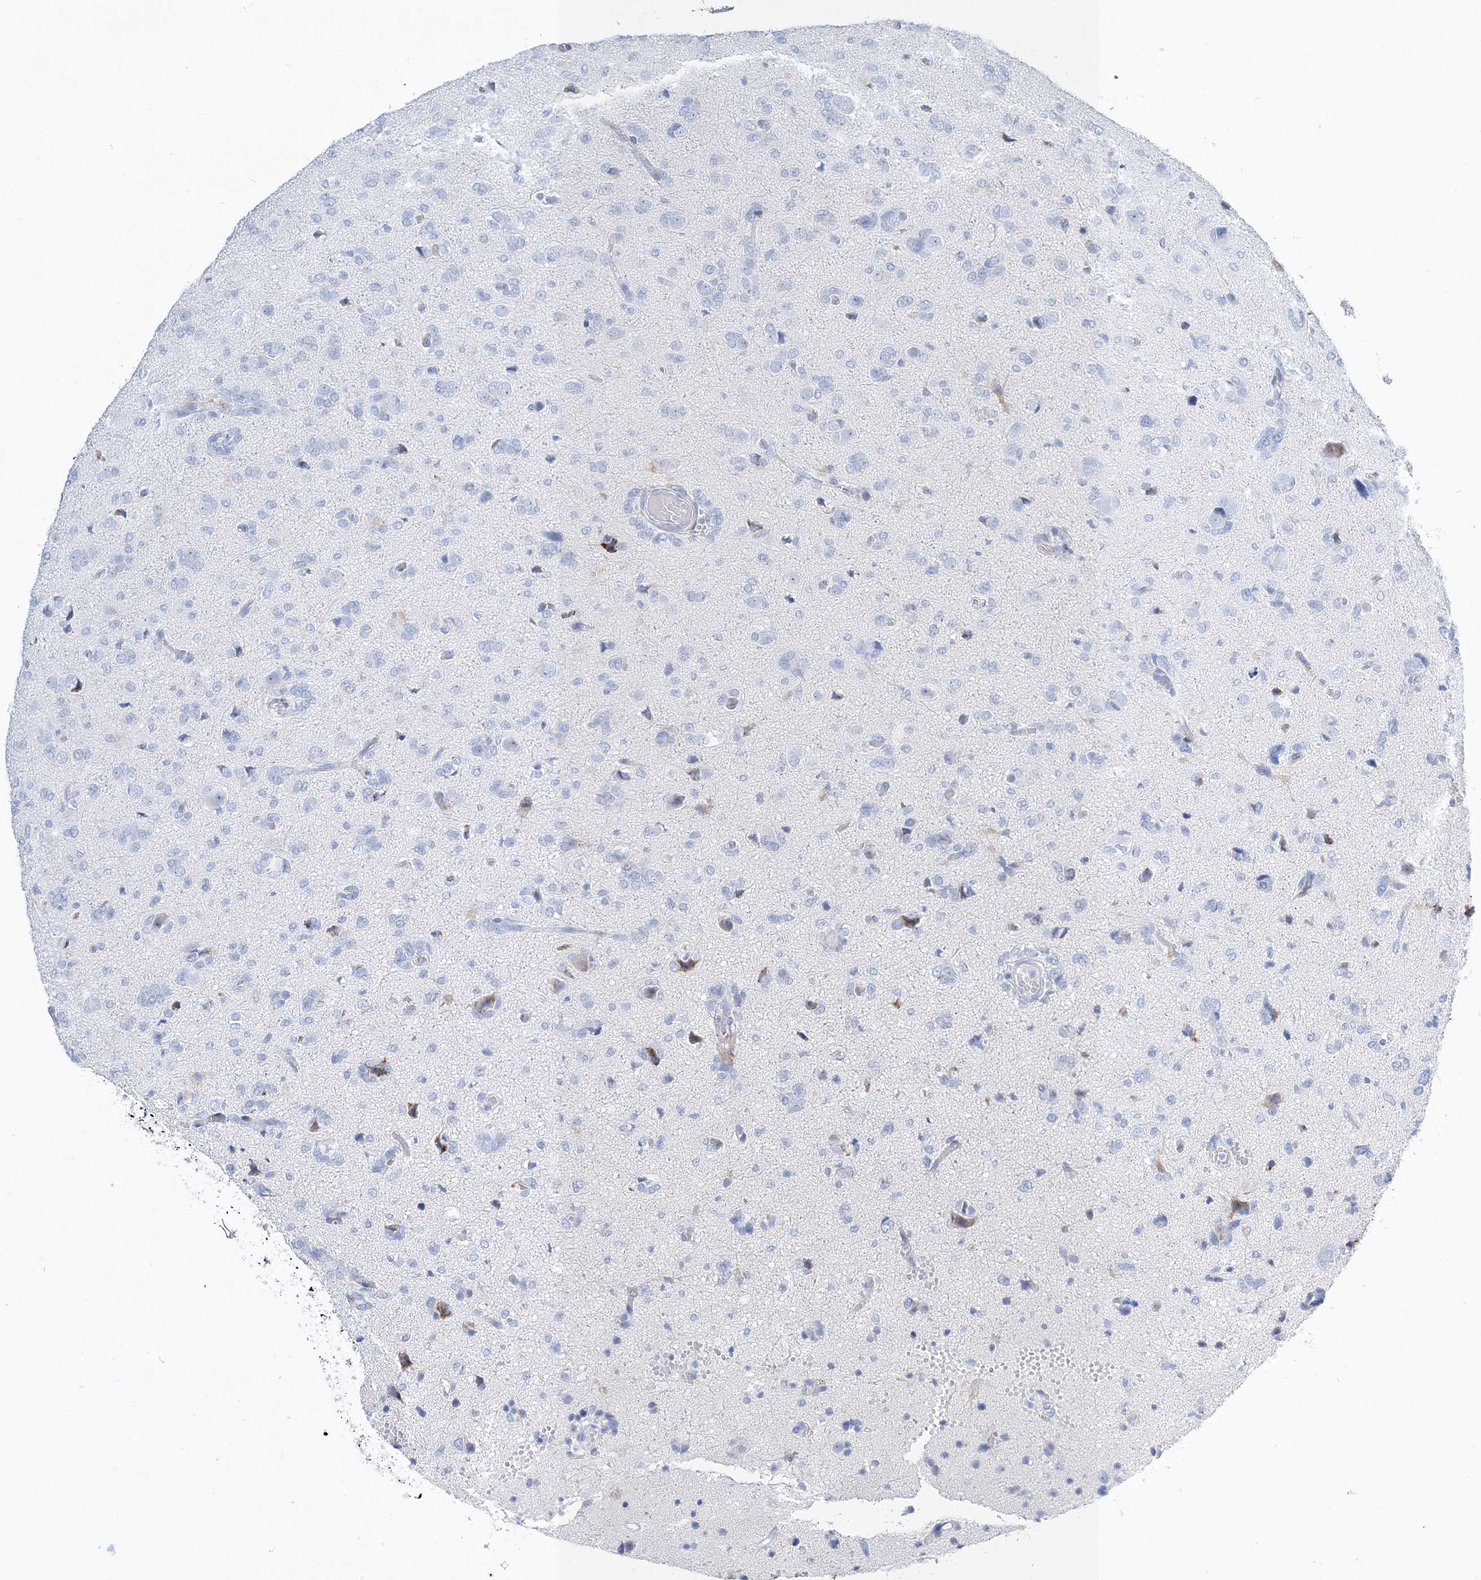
{"staining": {"intensity": "negative", "quantity": "none", "location": "none"}, "tissue": "glioma", "cell_type": "Tumor cells", "image_type": "cancer", "snomed": [{"axis": "morphology", "description": "Glioma, malignant, High grade"}, {"axis": "topography", "description": "Brain"}], "caption": "Photomicrograph shows no protein staining in tumor cells of malignant high-grade glioma tissue. (Brightfield microscopy of DAB immunohistochemistry (IHC) at high magnification).", "gene": "TSPYL6", "patient": {"sex": "female", "age": 59}}